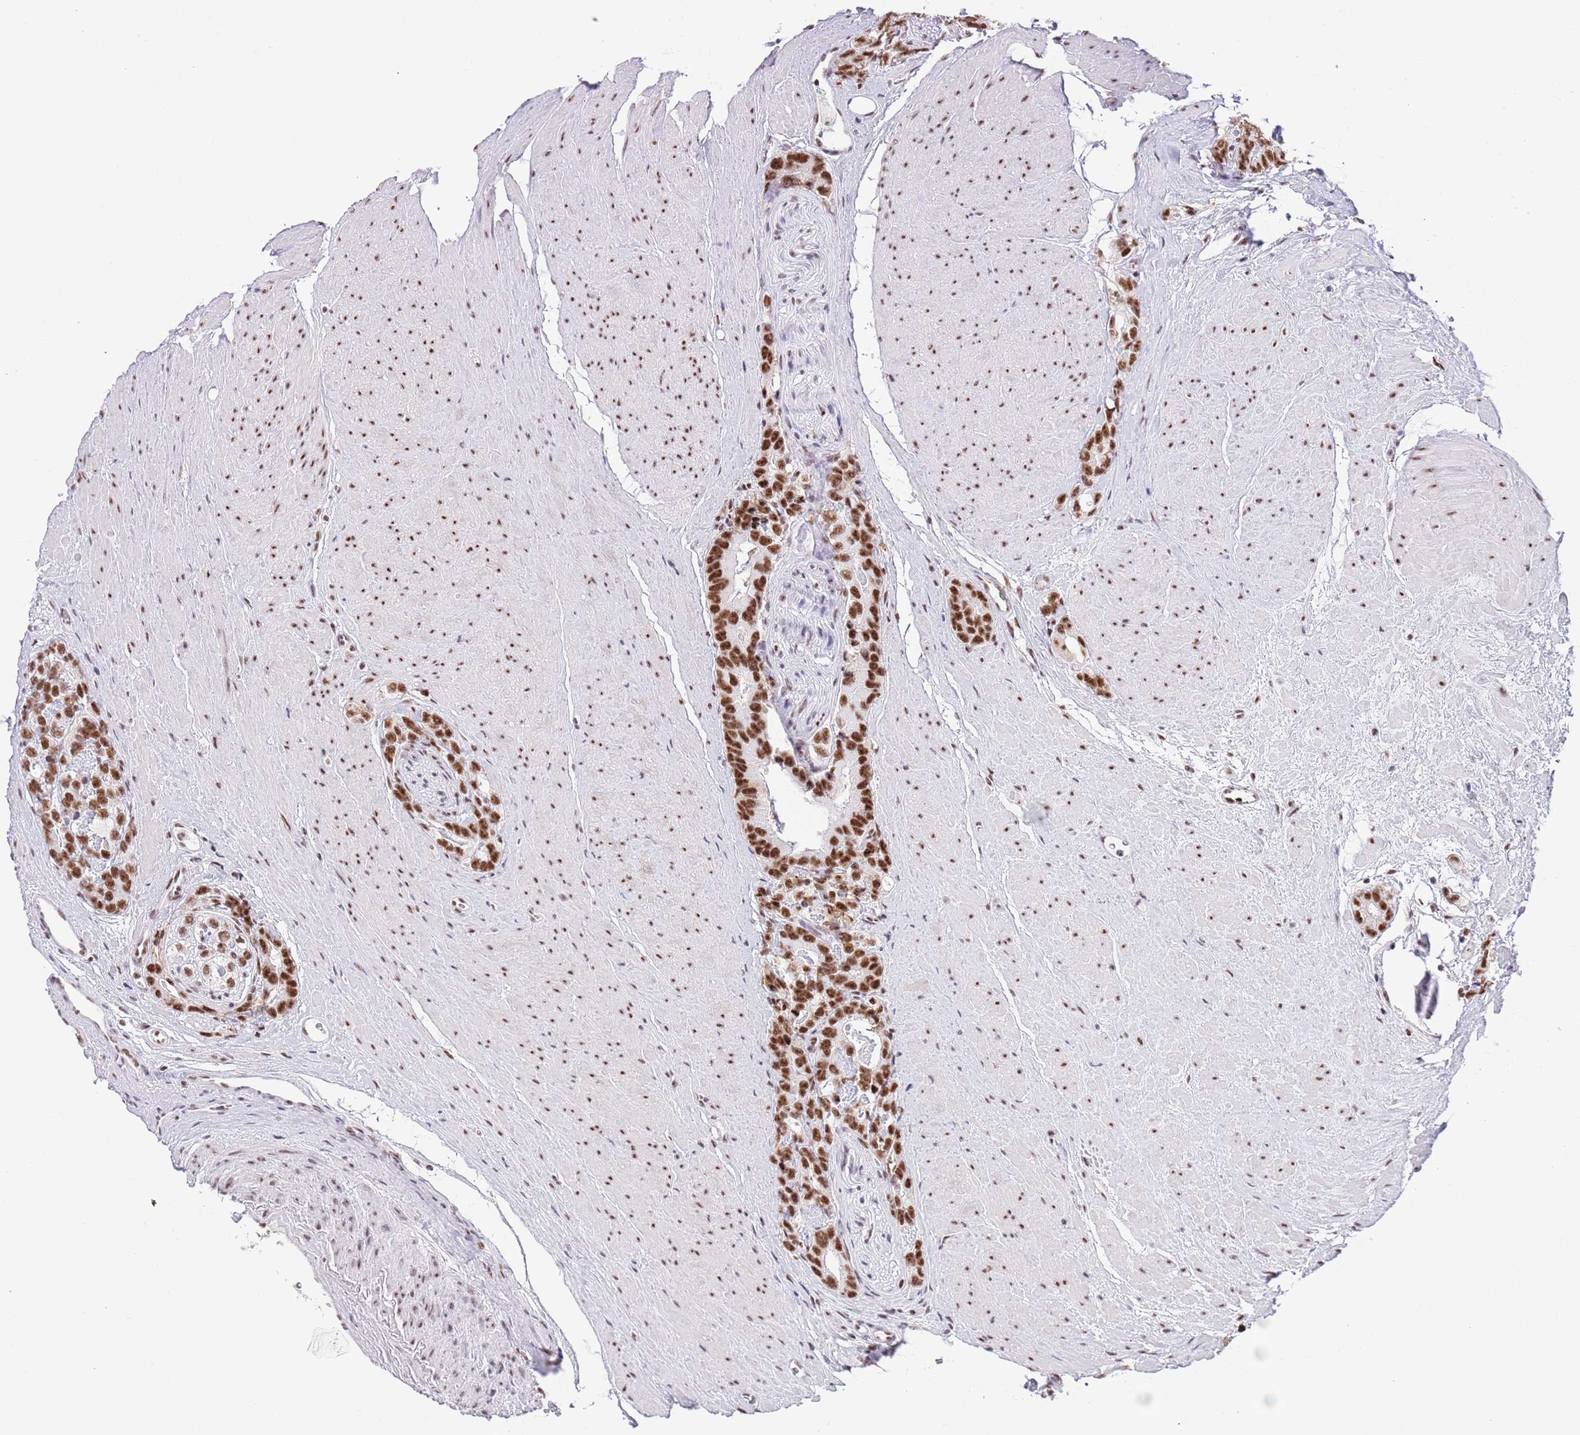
{"staining": {"intensity": "strong", "quantity": ">75%", "location": "nuclear"}, "tissue": "prostate cancer", "cell_type": "Tumor cells", "image_type": "cancer", "snomed": [{"axis": "morphology", "description": "Adenocarcinoma, High grade"}, {"axis": "topography", "description": "Prostate"}], "caption": "A histopathology image of prostate cancer stained for a protein shows strong nuclear brown staining in tumor cells.", "gene": "SF3A2", "patient": {"sex": "male", "age": 74}}